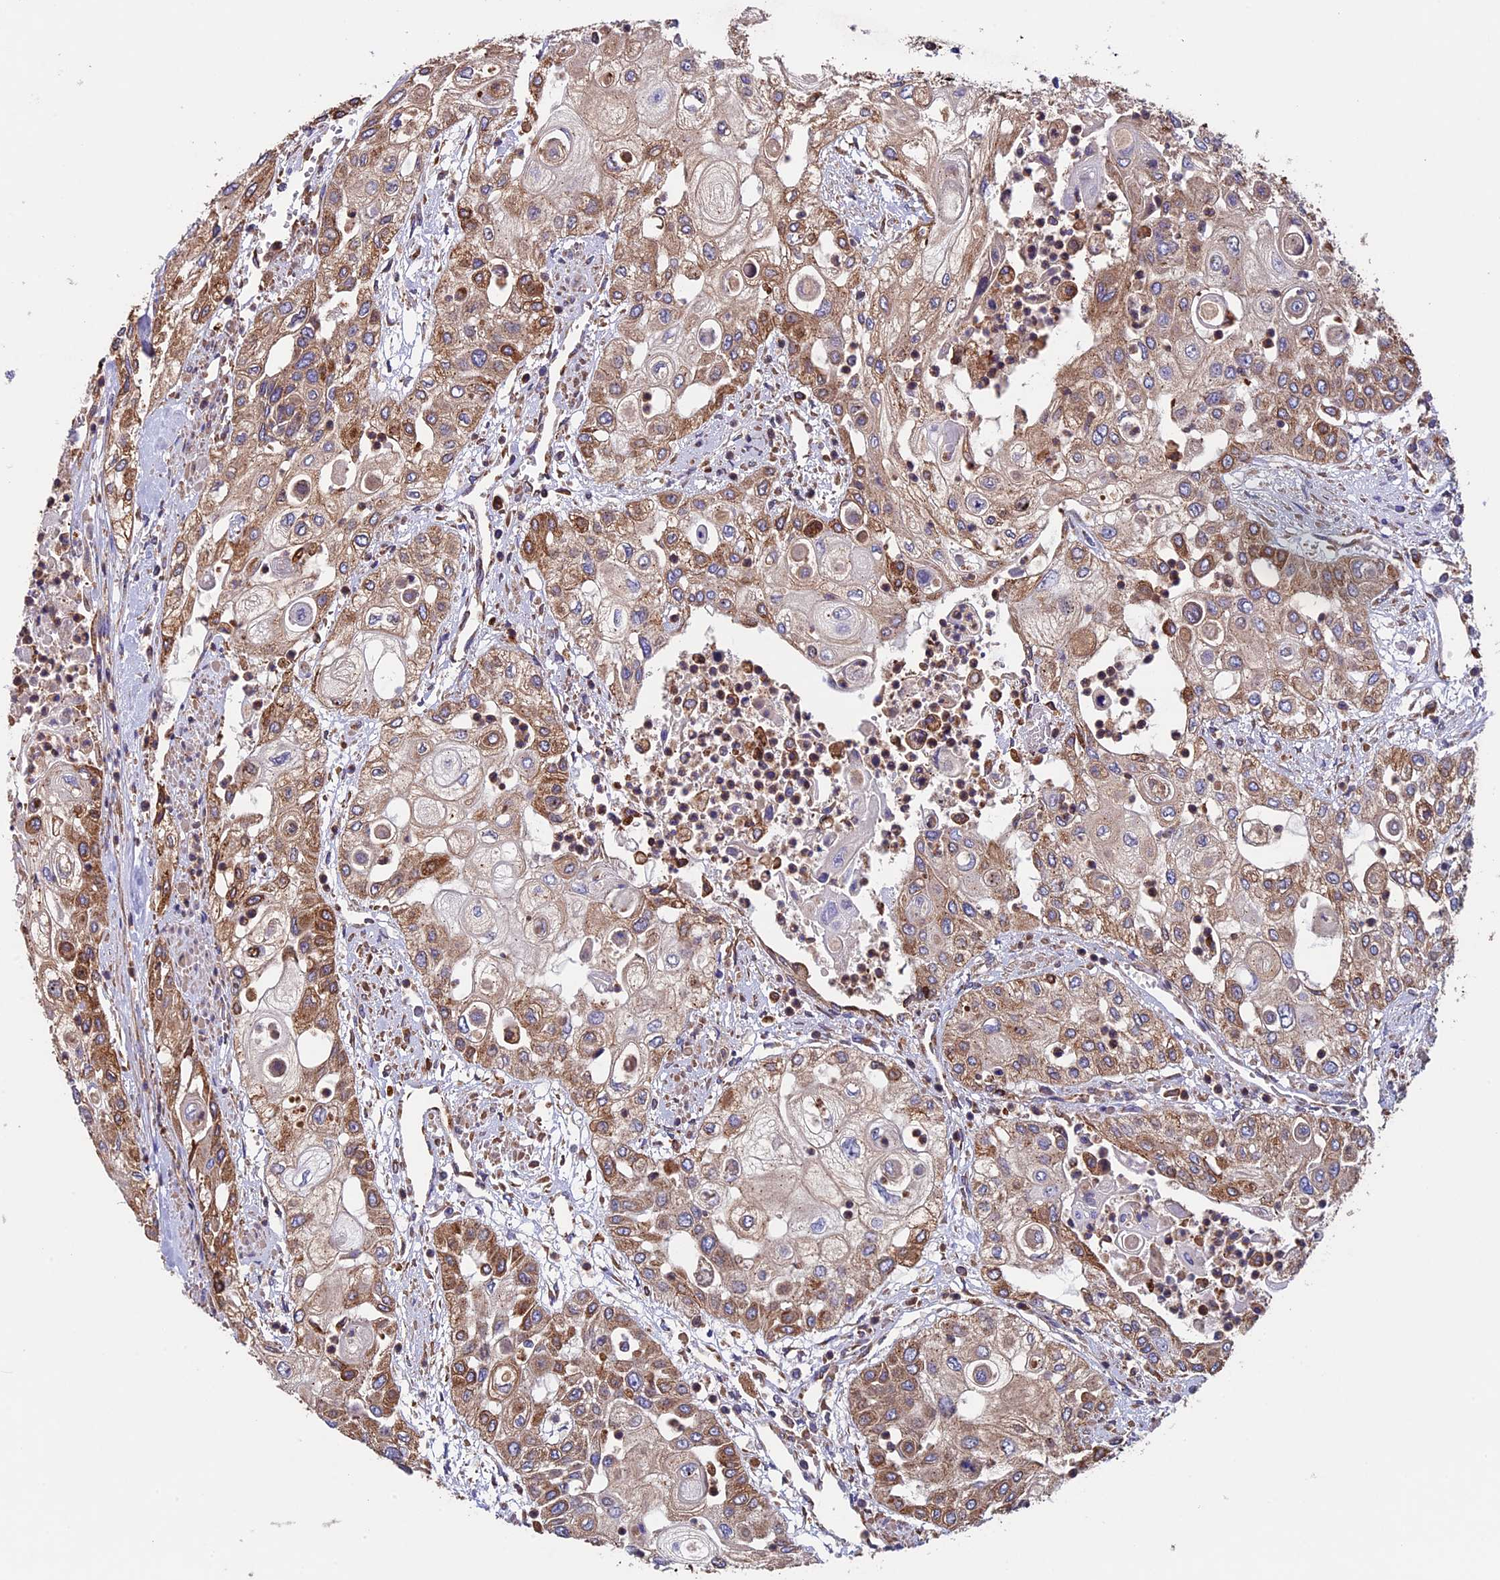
{"staining": {"intensity": "moderate", "quantity": ">75%", "location": "cytoplasmic/membranous"}, "tissue": "urothelial cancer", "cell_type": "Tumor cells", "image_type": "cancer", "snomed": [{"axis": "morphology", "description": "Urothelial carcinoma, High grade"}, {"axis": "topography", "description": "Urinary bladder"}], "caption": "Immunohistochemical staining of high-grade urothelial carcinoma shows moderate cytoplasmic/membranous protein positivity in about >75% of tumor cells. (DAB (3,3'-diaminobenzidine) IHC, brown staining for protein, blue staining for nuclei).", "gene": "BTBD3", "patient": {"sex": "female", "age": 79}}